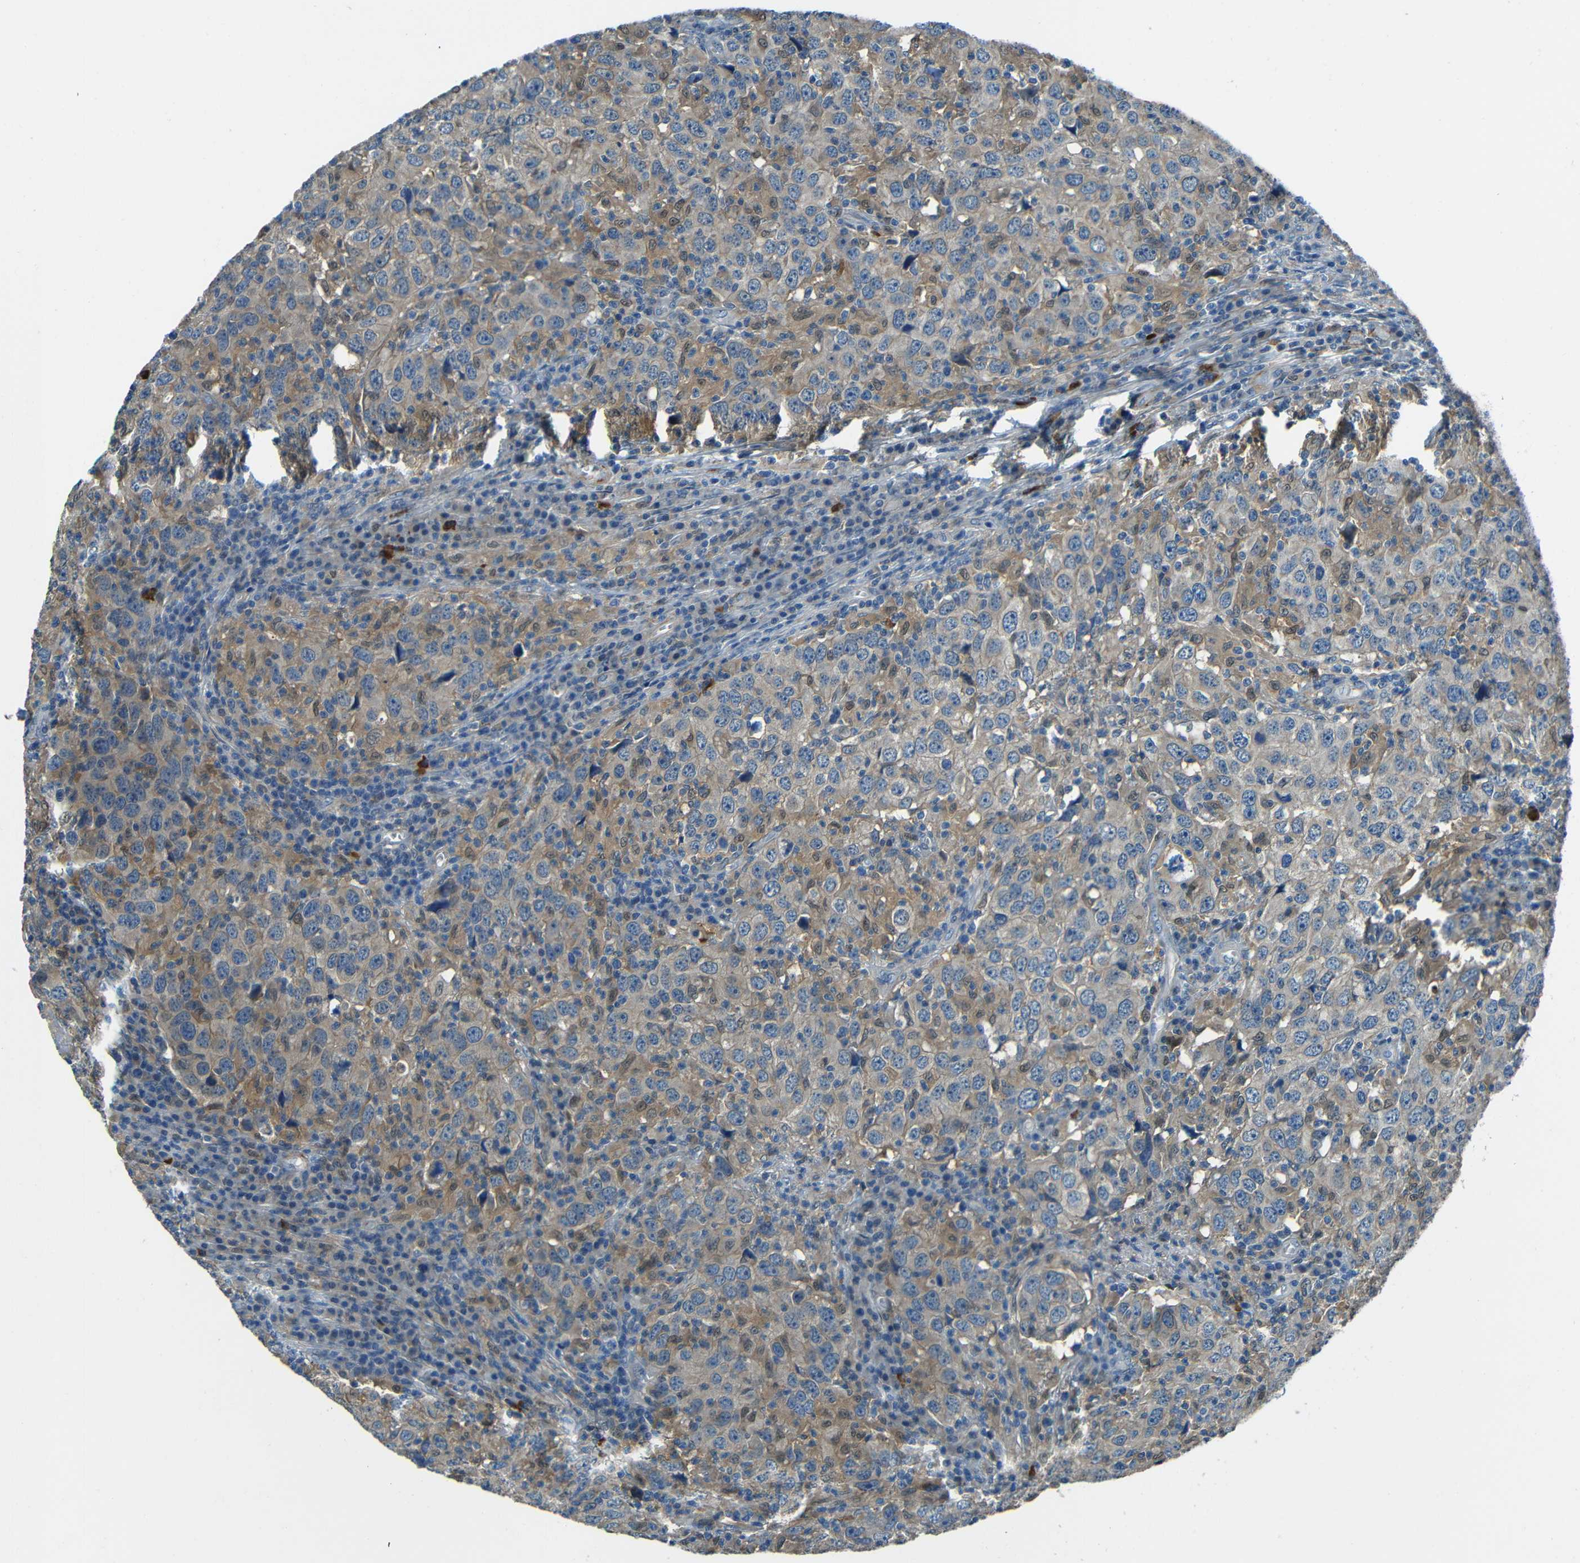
{"staining": {"intensity": "moderate", "quantity": ">75%", "location": "cytoplasmic/membranous"}, "tissue": "head and neck cancer", "cell_type": "Tumor cells", "image_type": "cancer", "snomed": [{"axis": "morphology", "description": "Adenocarcinoma, NOS"}, {"axis": "topography", "description": "Salivary gland"}, {"axis": "topography", "description": "Head-Neck"}], "caption": "A brown stain labels moderate cytoplasmic/membranous expression of a protein in adenocarcinoma (head and neck) tumor cells.", "gene": "CYP26B1", "patient": {"sex": "female", "age": 65}}